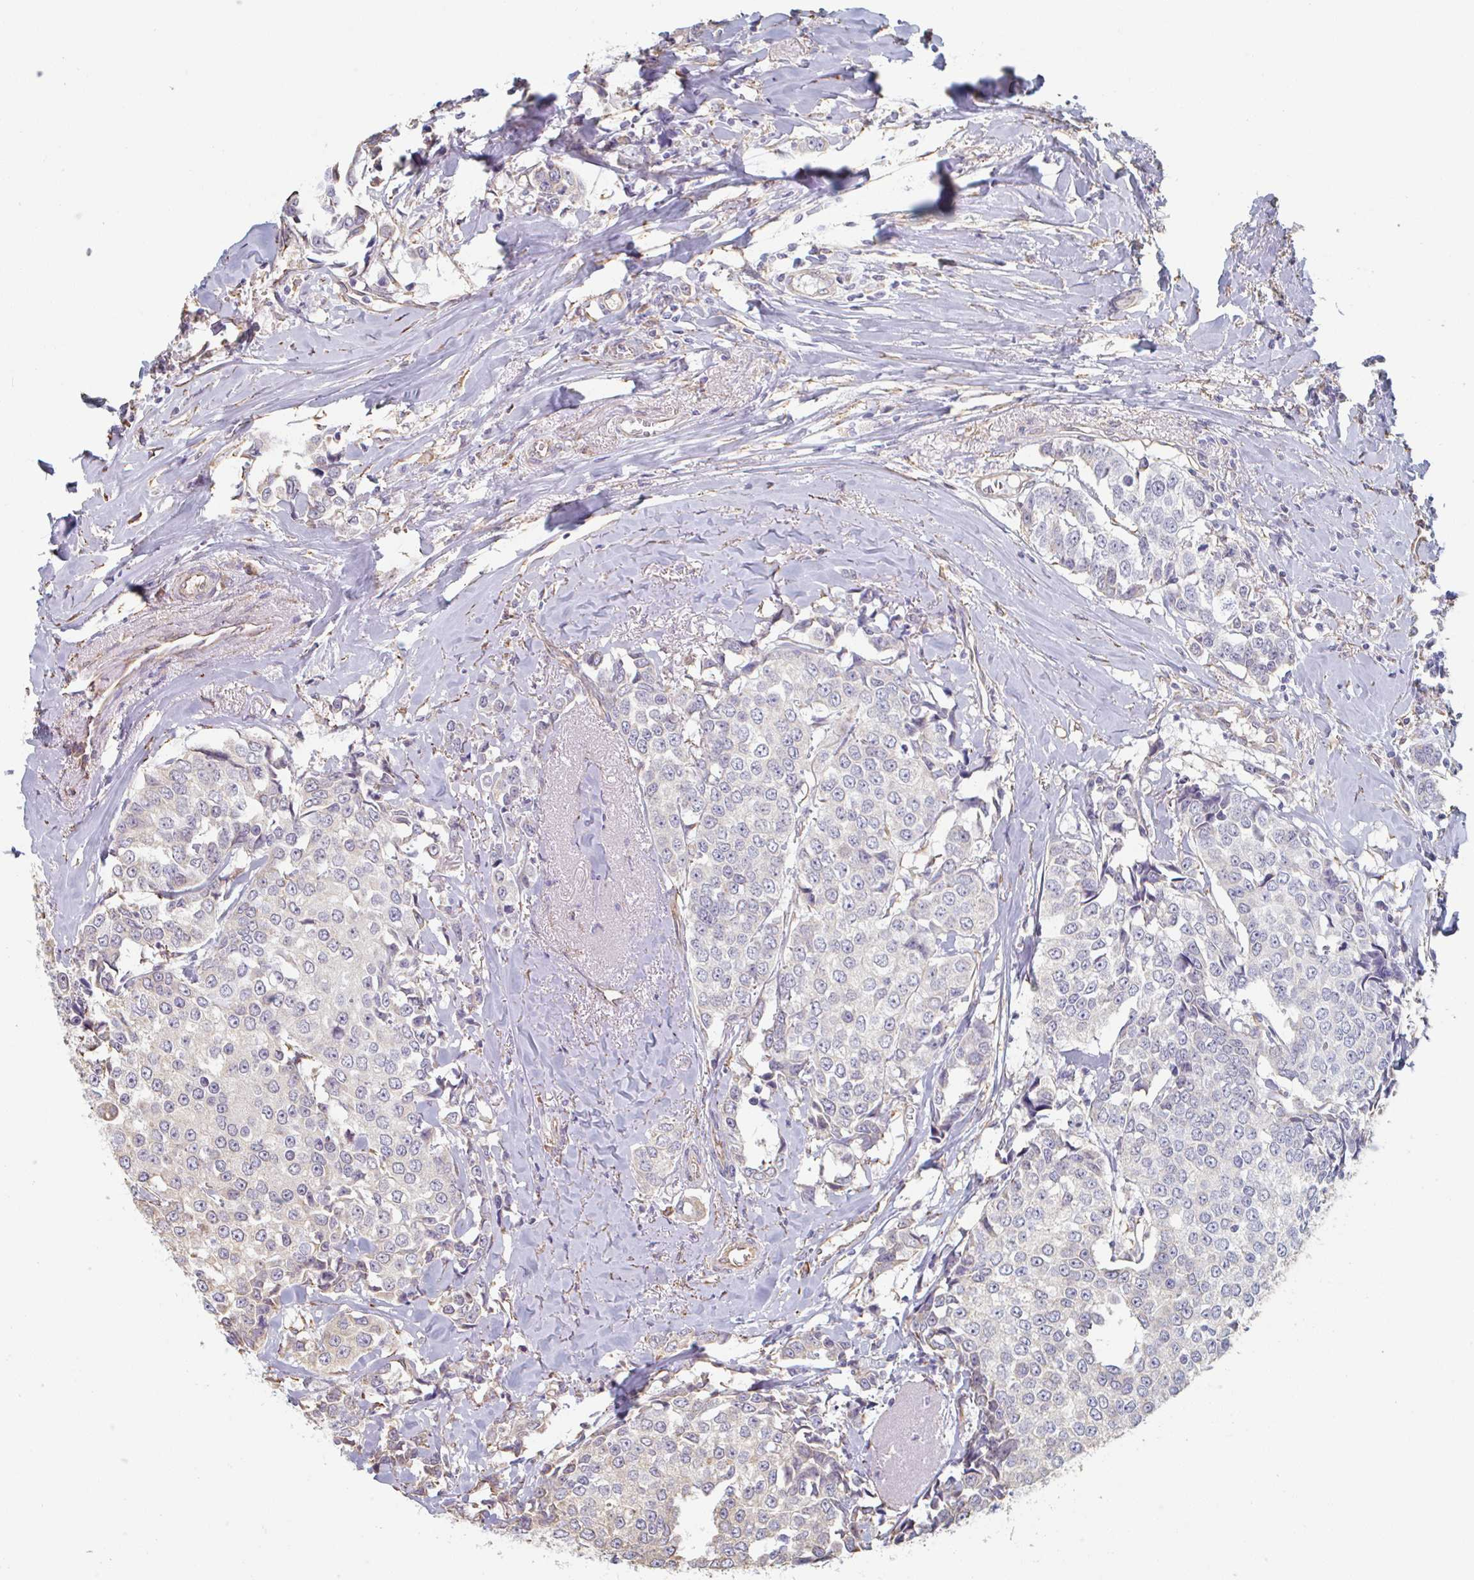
{"staining": {"intensity": "weak", "quantity": "<25%", "location": "cytoplasmic/membranous"}, "tissue": "breast cancer", "cell_type": "Tumor cells", "image_type": "cancer", "snomed": [{"axis": "morphology", "description": "Duct carcinoma"}, {"axis": "topography", "description": "Breast"}], "caption": "Photomicrograph shows no protein positivity in tumor cells of breast cancer (infiltrating ductal carcinoma) tissue.", "gene": "RAB5IF", "patient": {"sex": "female", "age": 80}}